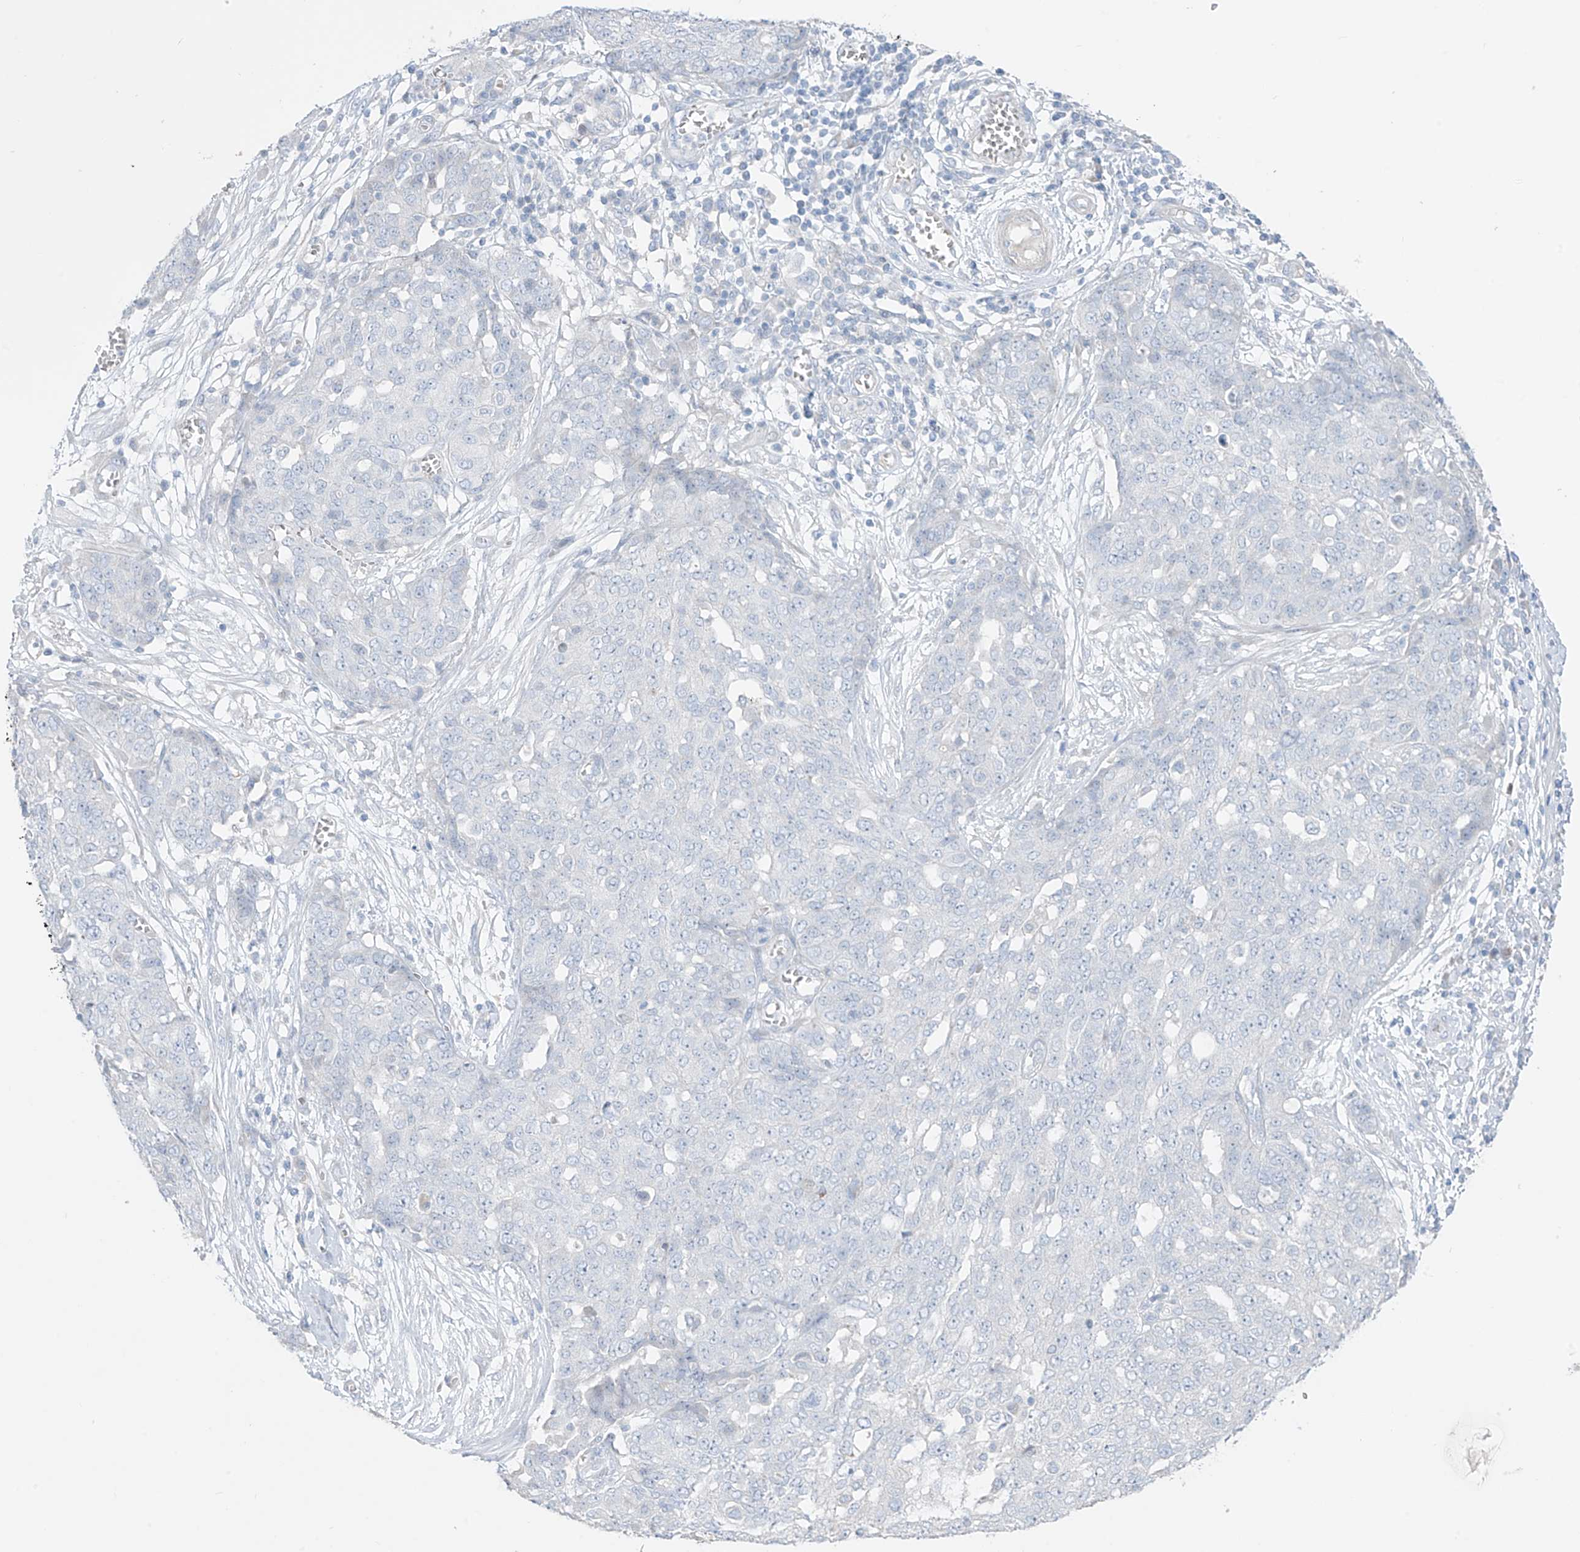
{"staining": {"intensity": "negative", "quantity": "none", "location": "none"}, "tissue": "ovarian cancer", "cell_type": "Tumor cells", "image_type": "cancer", "snomed": [{"axis": "morphology", "description": "Cystadenocarcinoma, serous, NOS"}, {"axis": "topography", "description": "Soft tissue"}, {"axis": "topography", "description": "Ovary"}], "caption": "Ovarian serous cystadenocarcinoma was stained to show a protein in brown. There is no significant positivity in tumor cells.", "gene": "ASPRV1", "patient": {"sex": "female", "age": 57}}